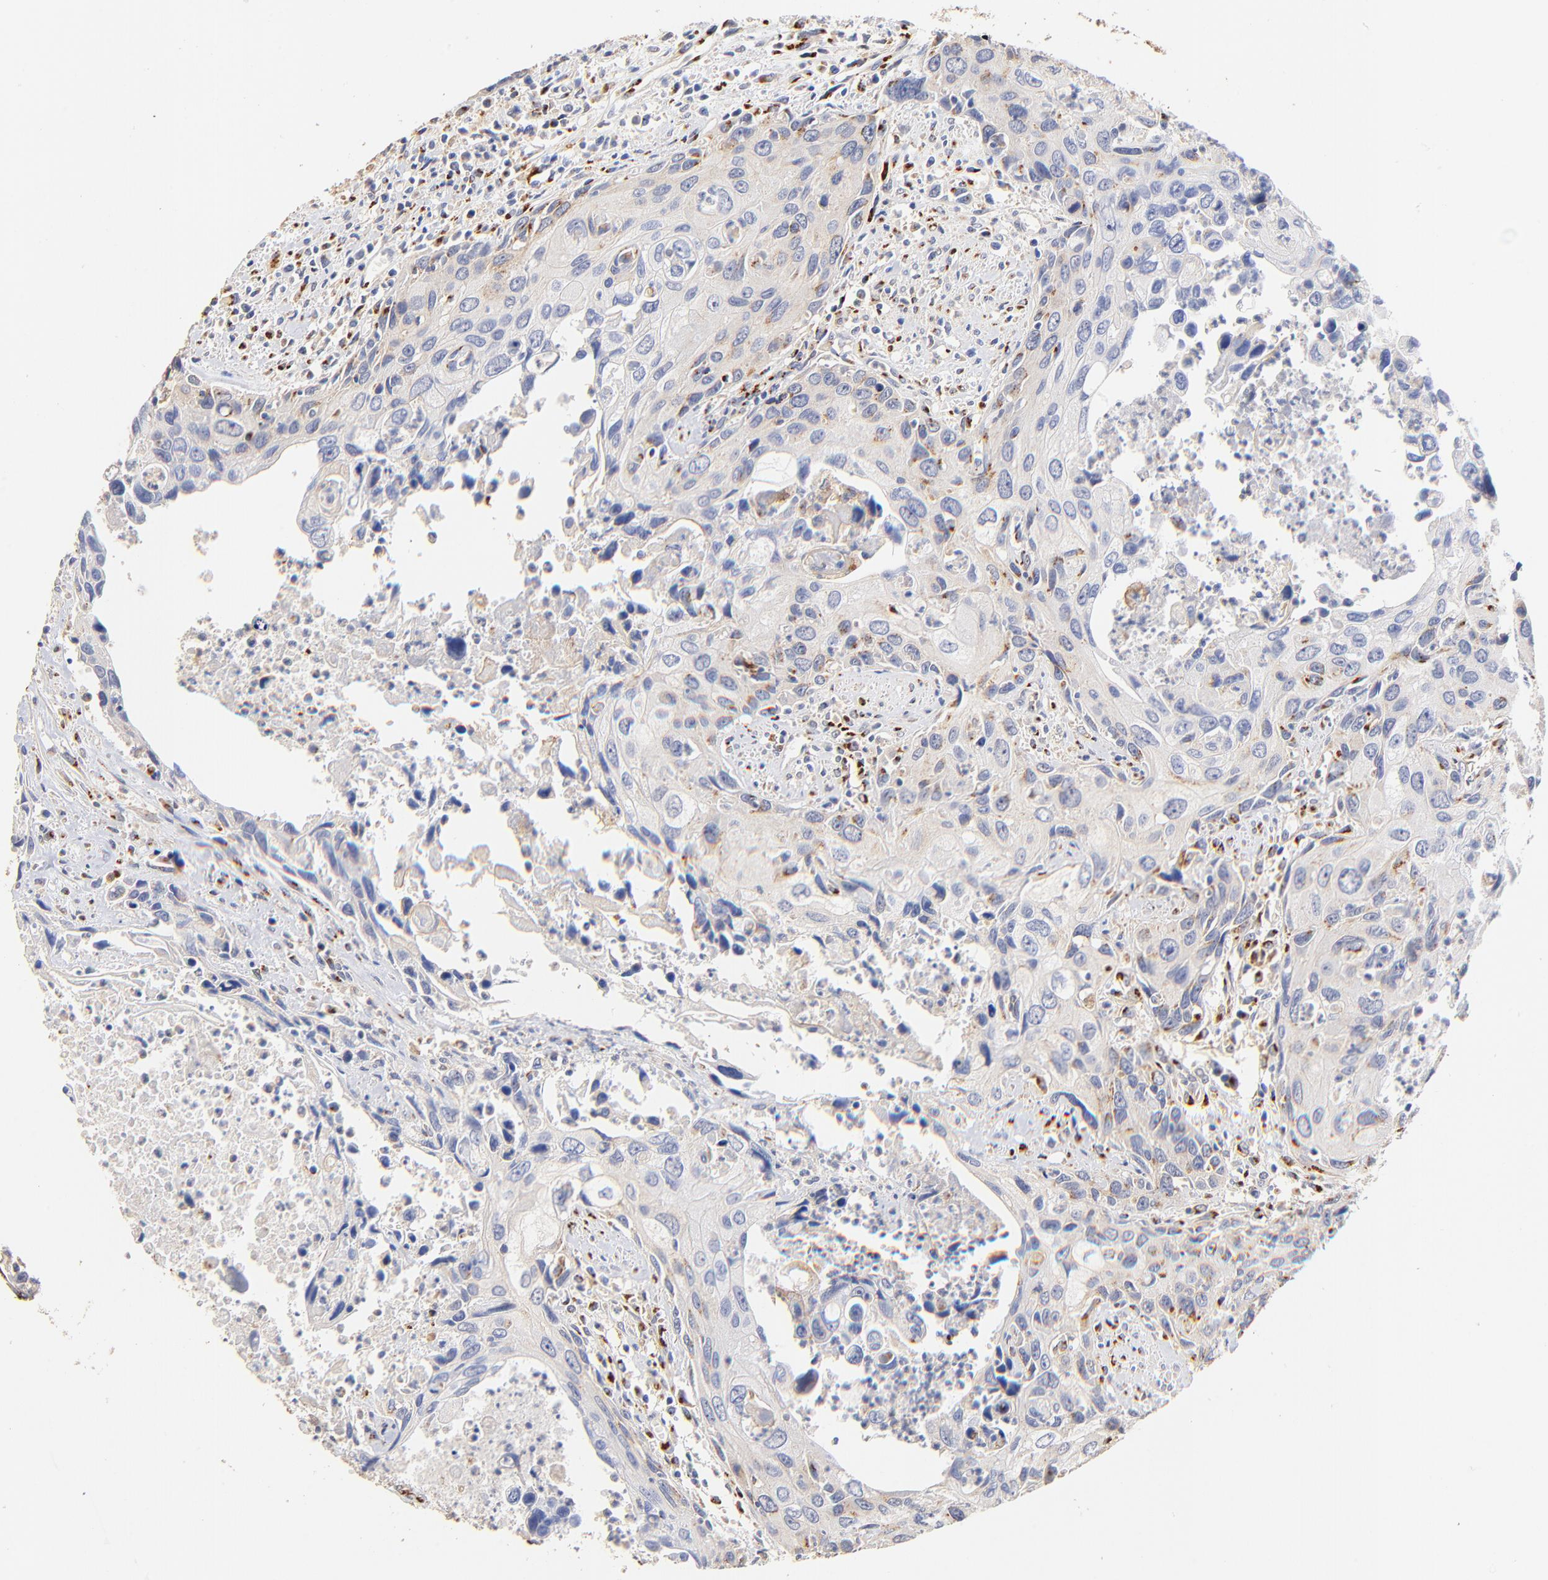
{"staining": {"intensity": "negative", "quantity": "none", "location": "none"}, "tissue": "urothelial cancer", "cell_type": "Tumor cells", "image_type": "cancer", "snomed": [{"axis": "morphology", "description": "Urothelial carcinoma, High grade"}, {"axis": "topography", "description": "Urinary bladder"}], "caption": "Tumor cells are negative for protein expression in human urothelial cancer.", "gene": "FMNL3", "patient": {"sex": "male", "age": 71}}